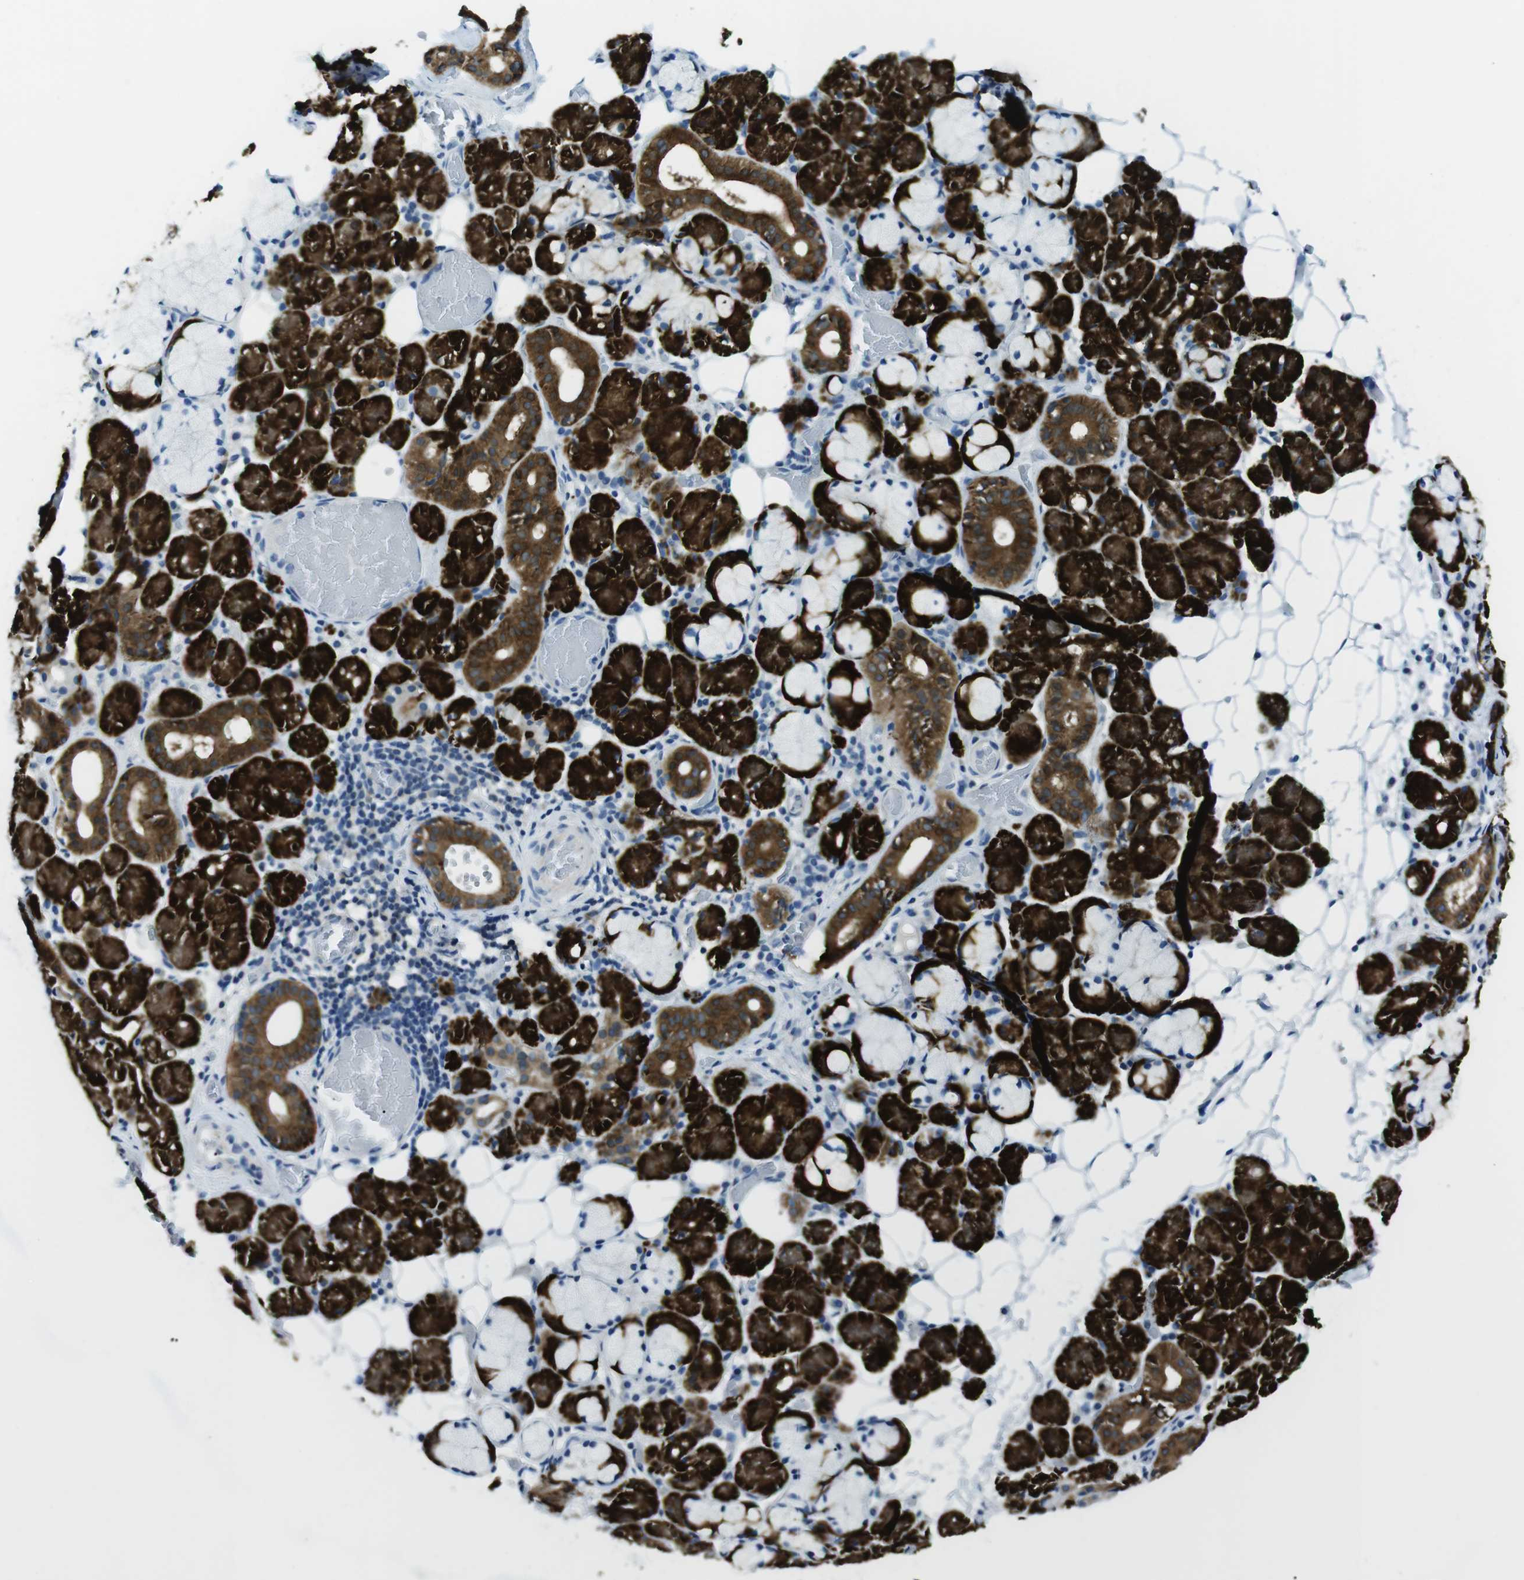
{"staining": {"intensity": "strong", "quantity": ">75%", "location": "cytoplasmic/membranous"}, "tissue": "salivary gland", "cell_type": "Glandular cells", "image_type": "normal", "snomed": [{"axis": "morphology", "description": "Normal tissue, NOS"}, {"axis": "topography", "description": "Salivary gland"}], "caption": "A brown stain shows strong cytoplasmic/membranous staining of a protein in glandular cells of normal salivary gland.", "gene": "PHLDA1", "patient": {"sex": "male", "age": 63}}